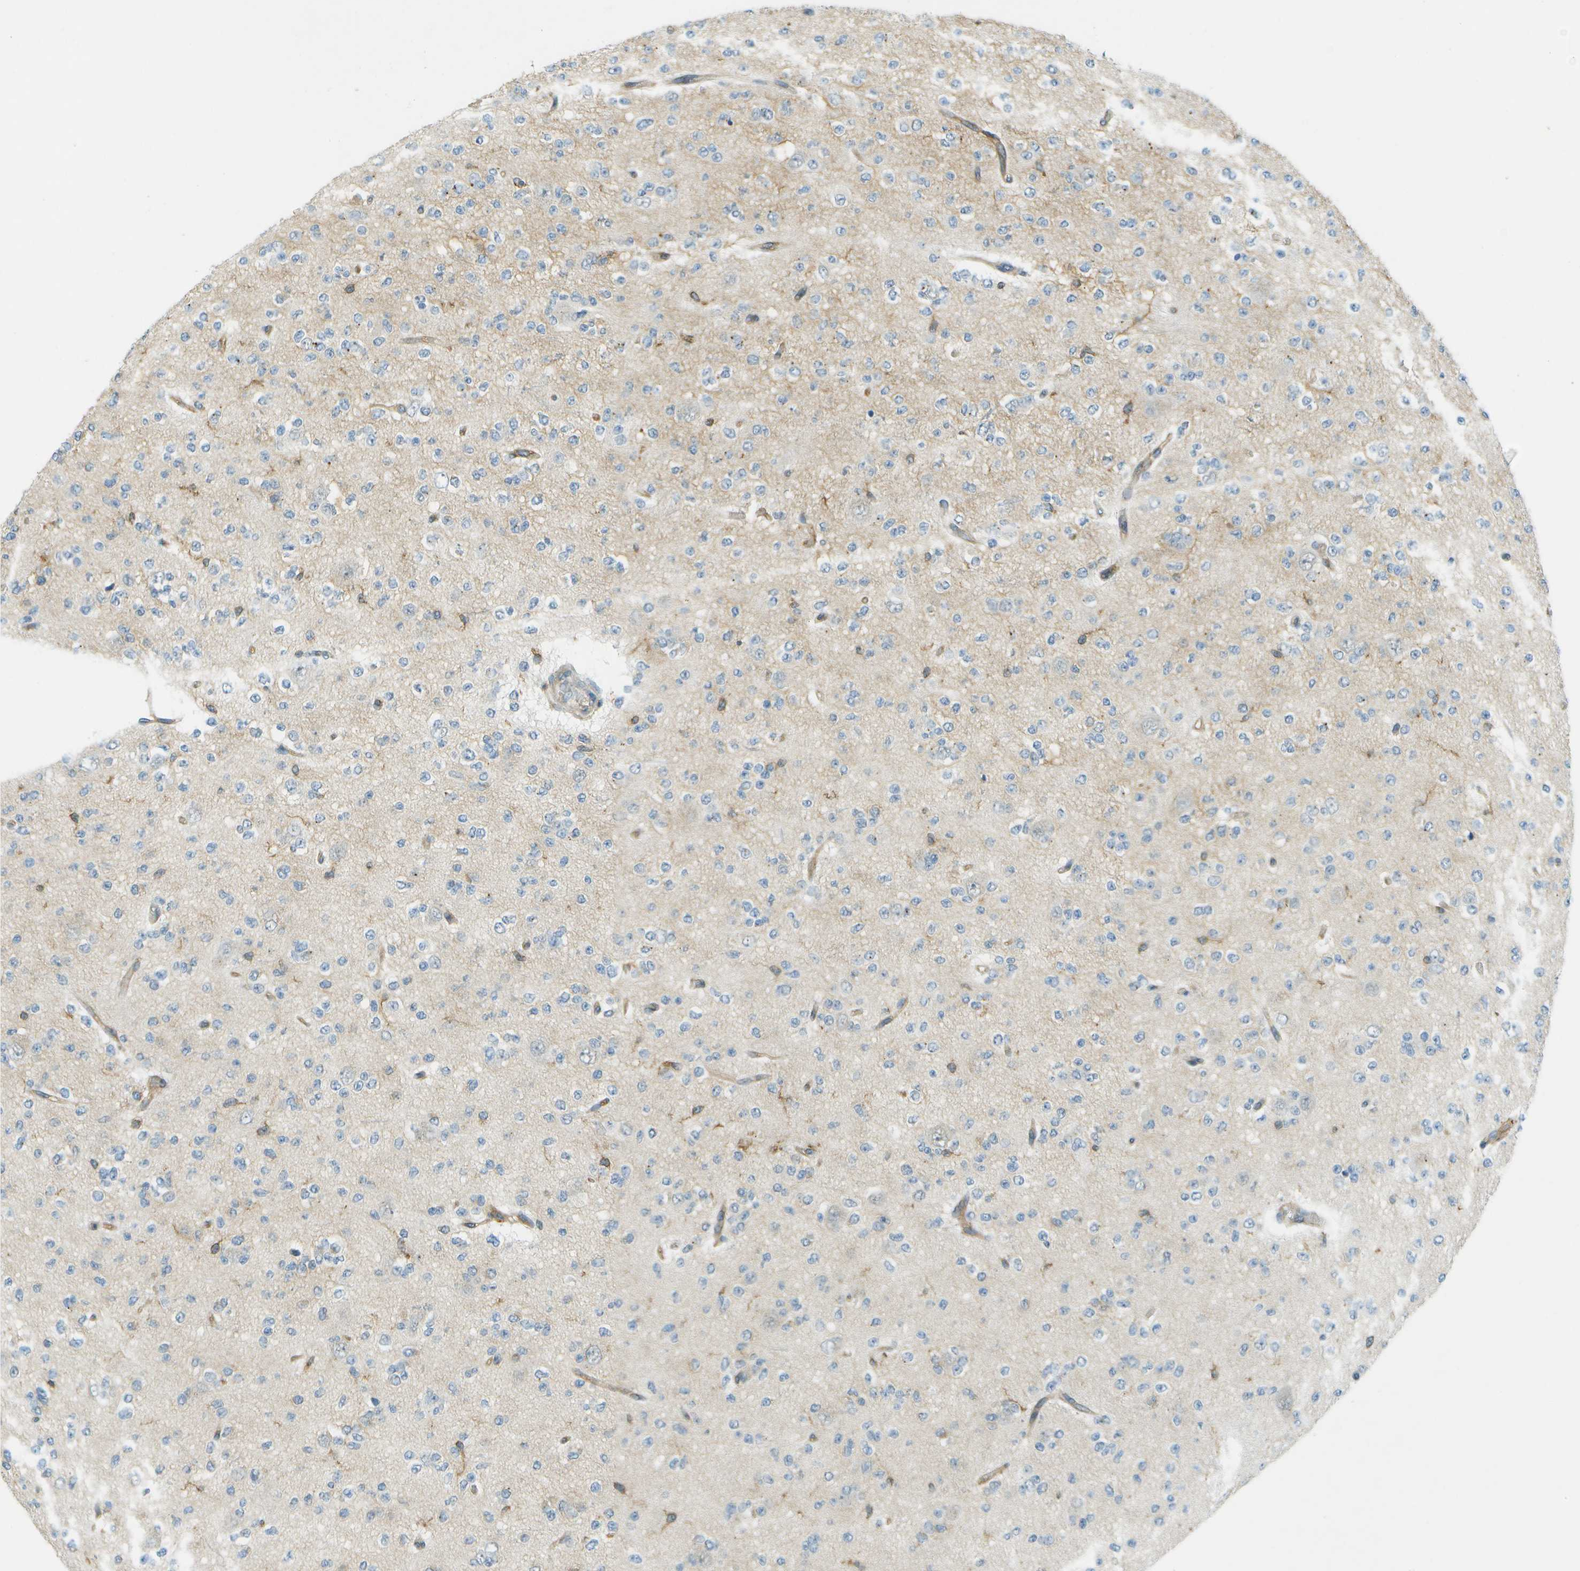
{"staining": {"intensity": "negative", "quantity": "none", "location": "none"}, "tissue": "glioma", "cell_type": "Tumor cells", "image_type": "cancer", "snomed": [{"axis": "morphology", "description": "Glioma, malignant, Low grade"}, {"axis": "topography", "description": "Brain"}], "caption": "A histopathology image of human malignant glioma (low-grade) is negative for staining in tumor cells. Brightfield microscopy of IHC stained with DAB (brown) and hematoxylin (blue), captured at high magnification.", "gene": "TMTC1", "patient": {"sex": "male", "age": 38}}